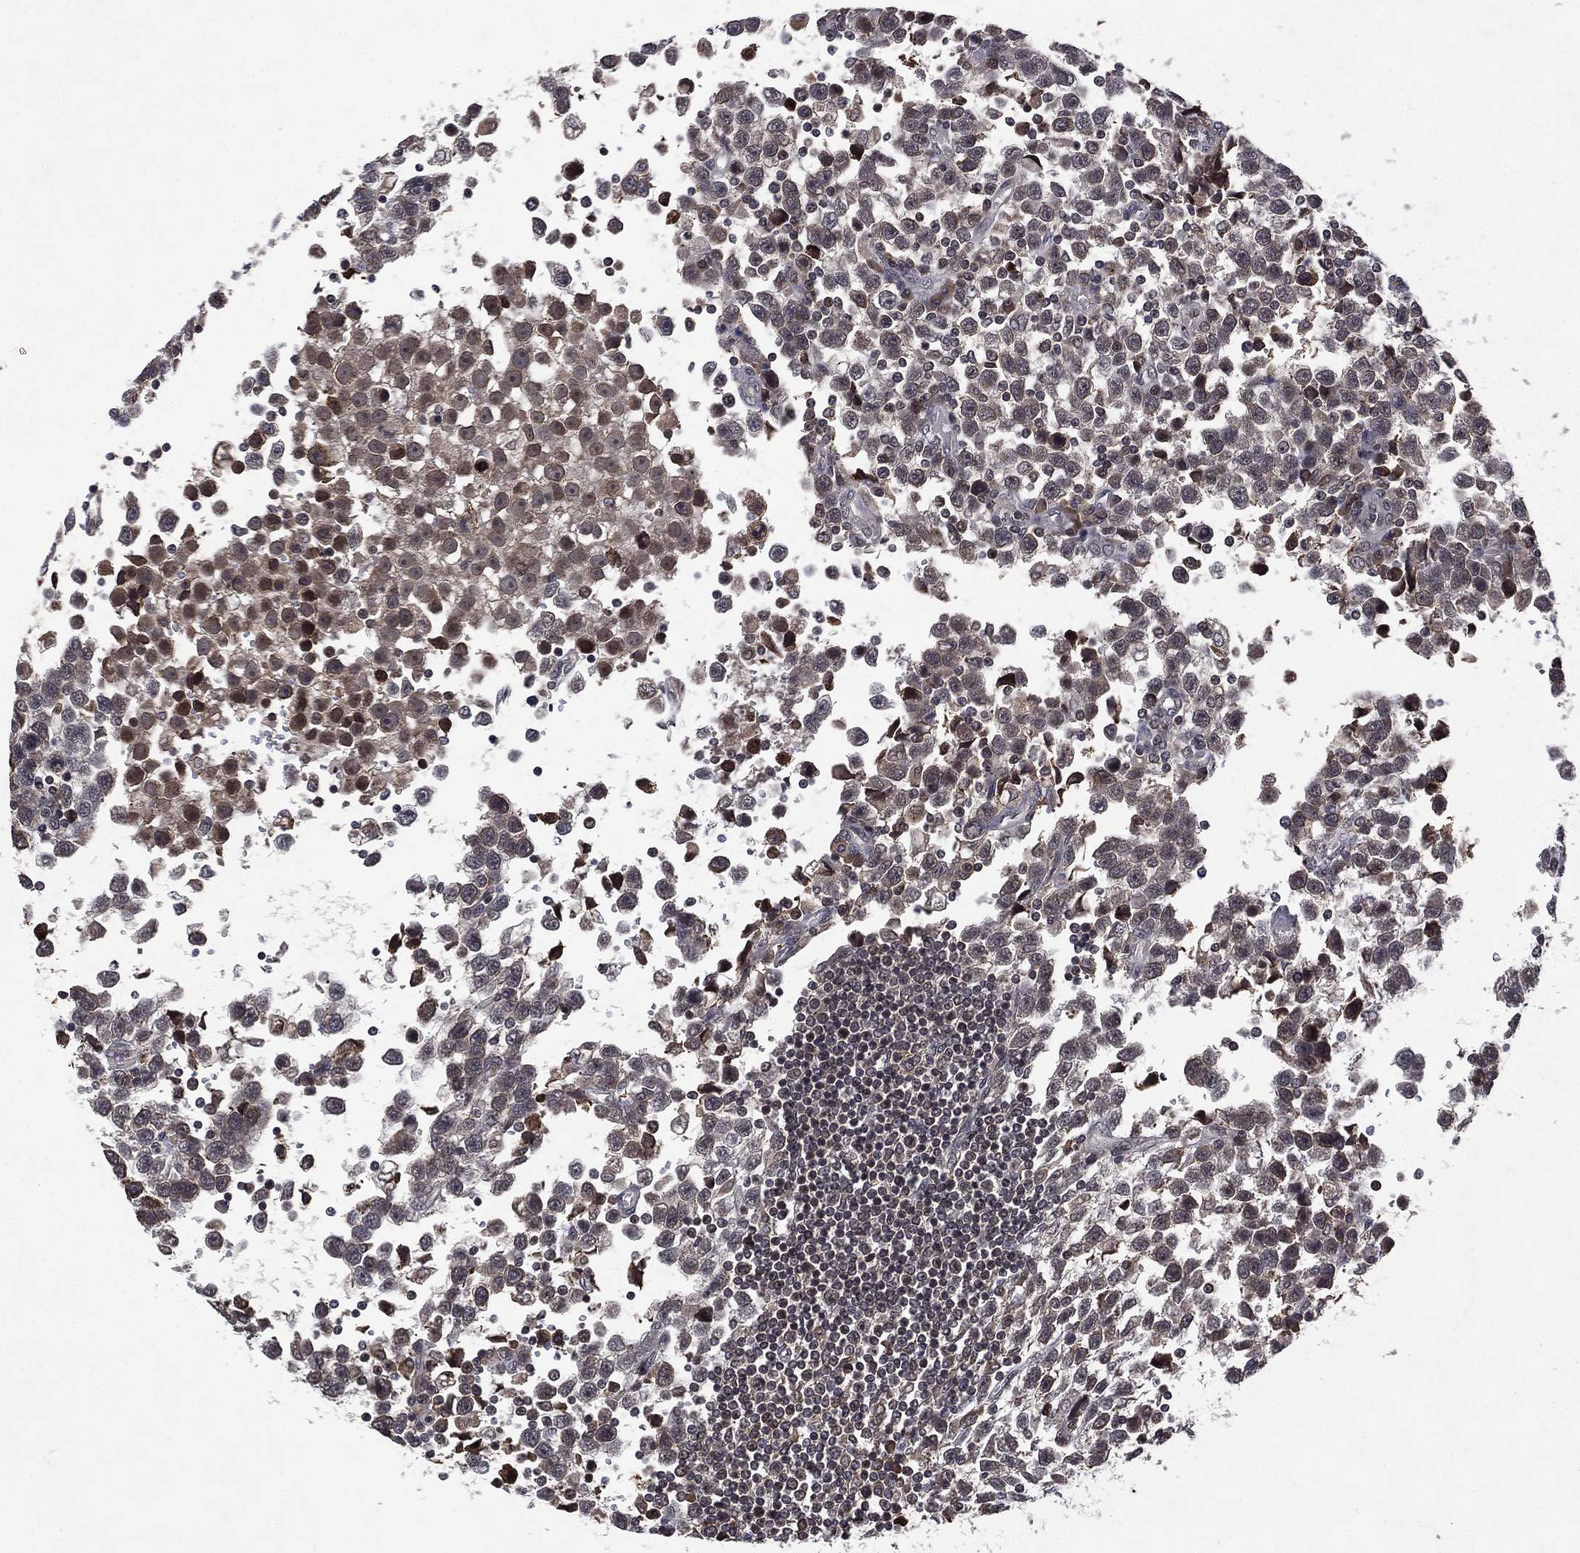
{"staining": {"intensity": "negative", "quantity": "none", "location": "none"}, "tissue": "testis cancer", "cell_type": "Tumor cells", "image_type": "cancer", "snomed": [{"axis": "morphology", "description": "Seminoma, NOS"}, {"axis": "topography", "description": "Testis"}], "caption": "Immunohistochemistry micrograph of testis cancer (seminoma) stained for a protein (brown), which exhibits no staining in tumor cells.", "gene": "ATG4B", "patient": {"sex": "male", "age": 34}}